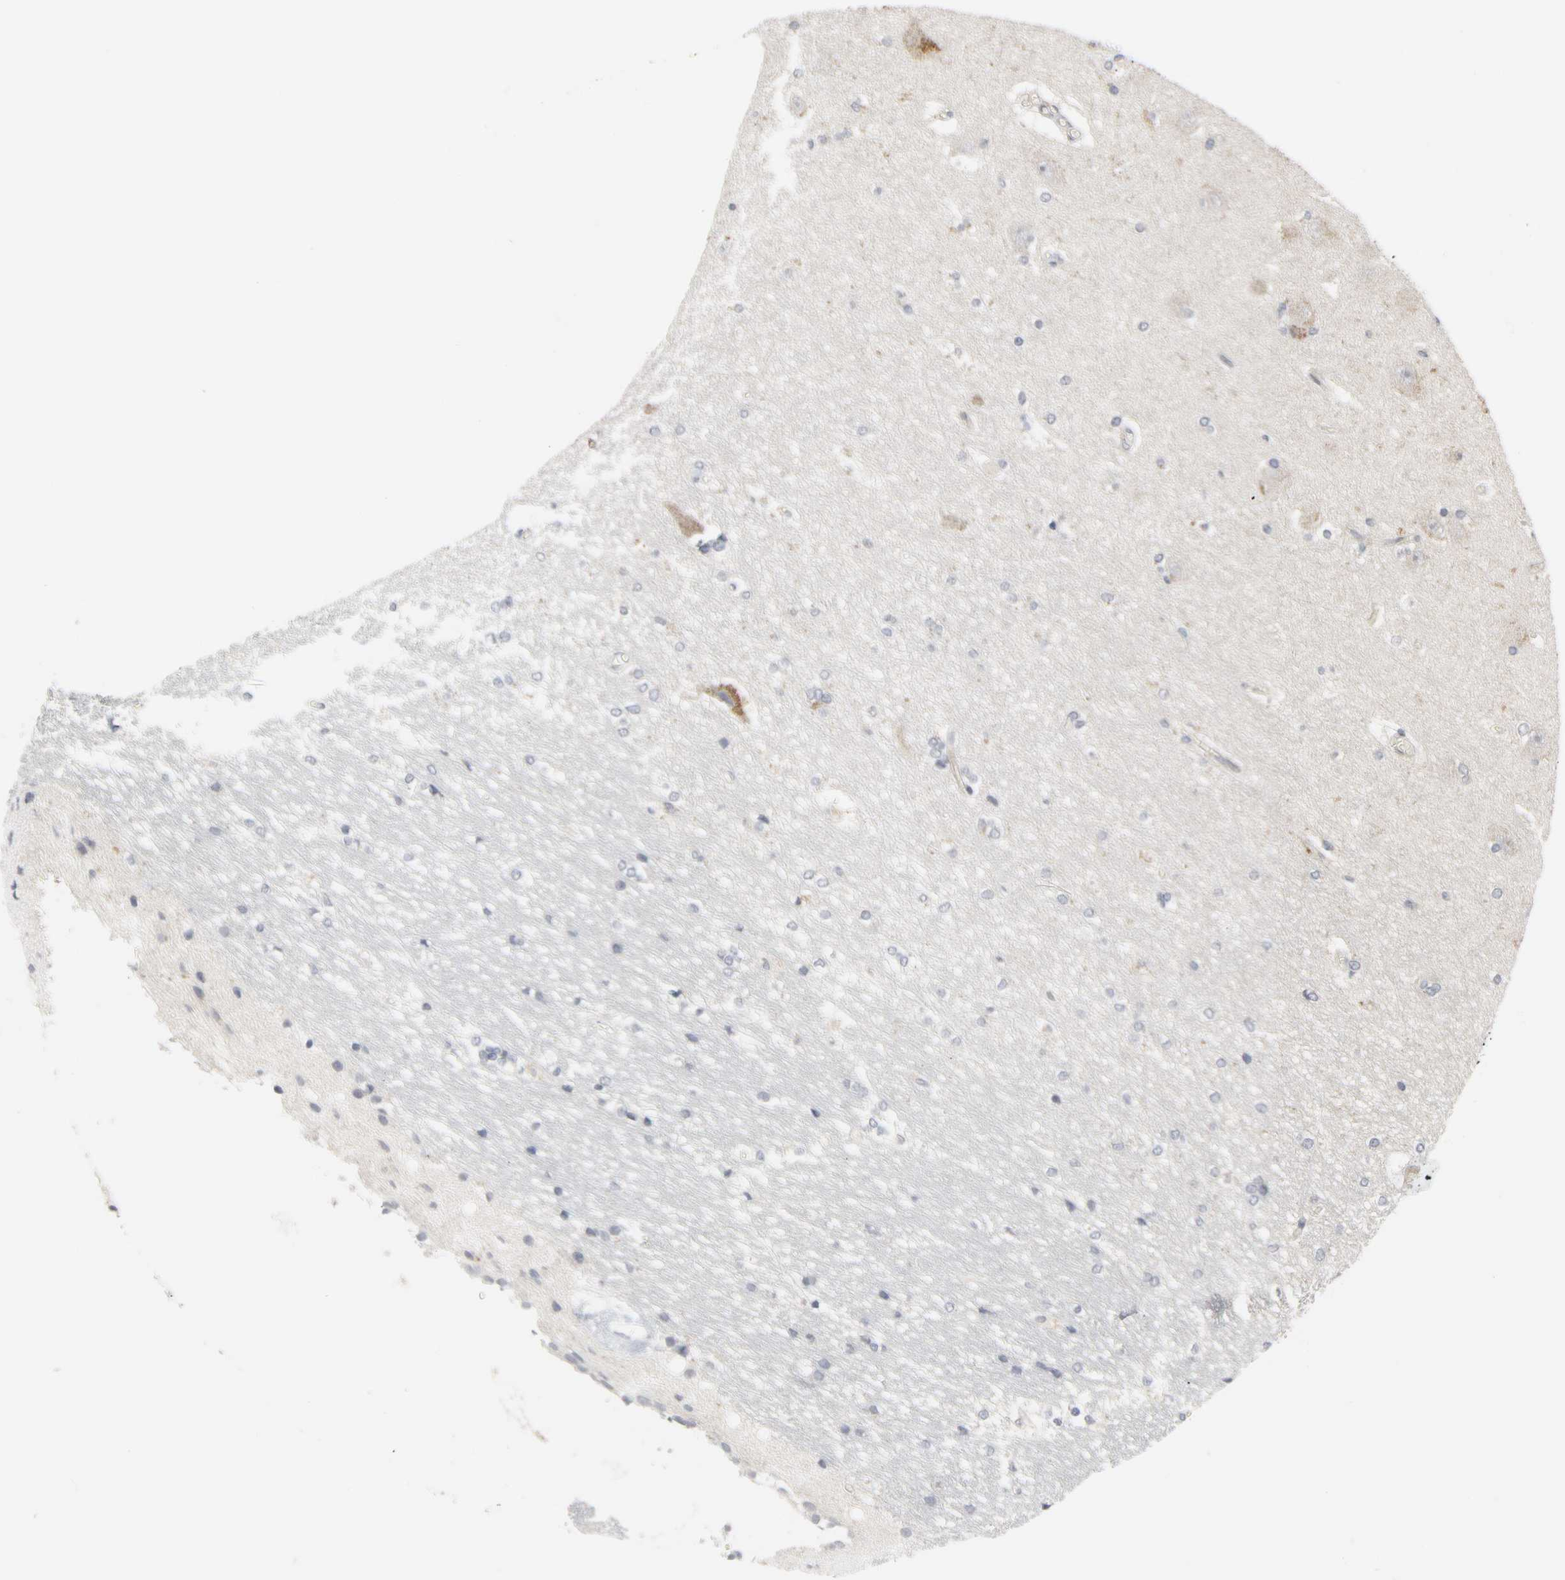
{"staining": {"intensity": "negative", "quantity": "none", "location": "none"}, "tissue": "hippocampus", "cell_type": "Glial cells", "image_type": "normal", "snomed": [{"axis": "morphology", "description": "Normal tissue, NOS"}, {"axis": "topography", "description": "Hippocampus"}], "caption": "This histopathology image is of benign hippocampus stained with IHC to label a protein in brown with the nuclei are counter-stained blue. There is no staining in glial cells. The staining was performed using DAB to visualize the protein expression in brown, while the nuclei were stained in blue with hematoxylin (Magnification: 20x).", "gene": "CLIP1", "patient": {"sex": "female", "age": 19}}